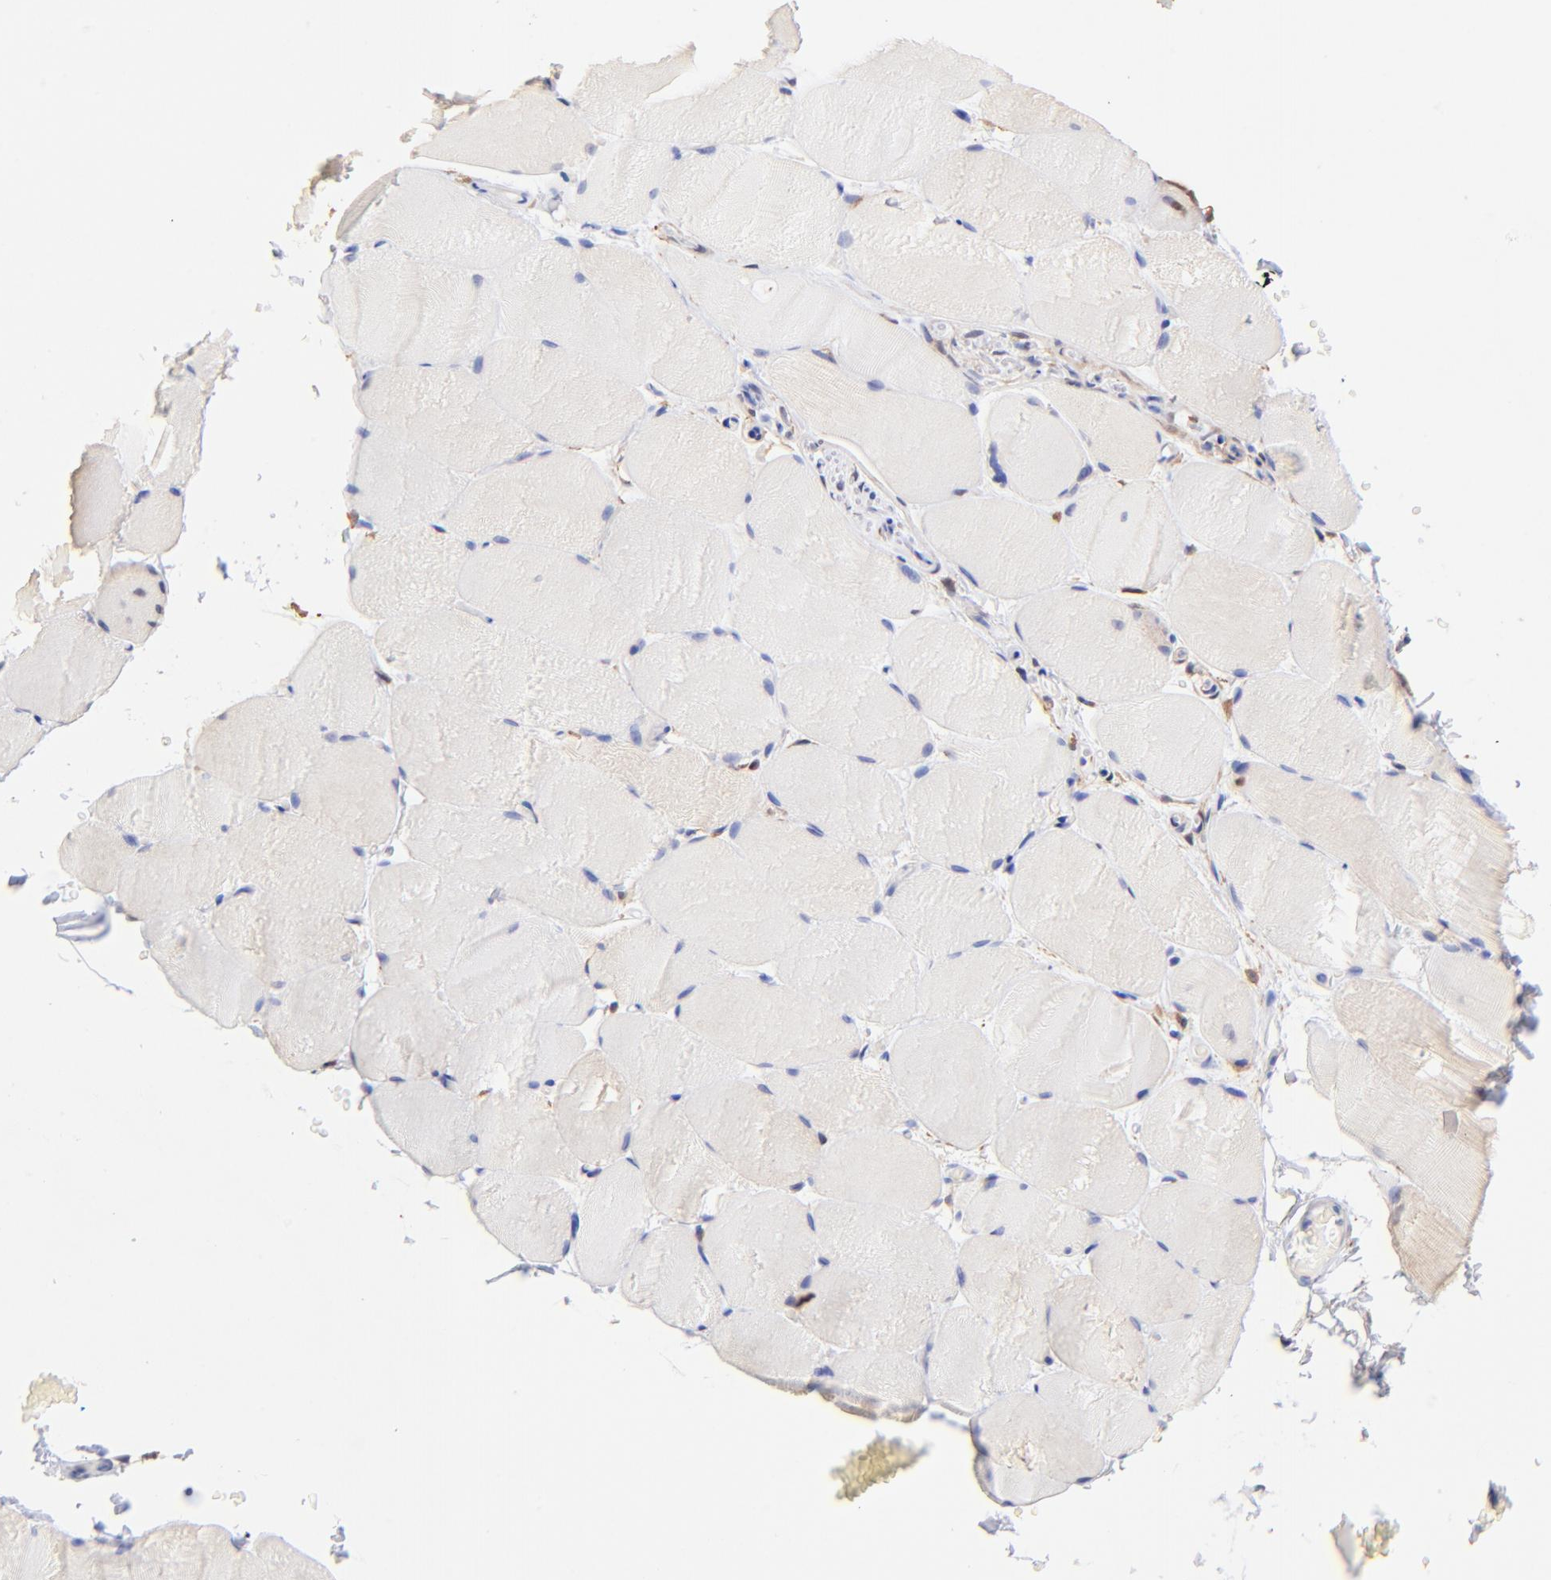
{"staining": {"intensity": "negative", "quantity": "none", "location": "none"}, "tissue": "skeletal muscle", "cell_type": "Myocytes", "image_type": "normal", "snomed": [{"axis": "morphology", "description": "Normal tissue, NOS"}, {"axis": "topography", "description": "Skeletal muscle"}, {"axis": "topography", "description": "Parathyroid gland"}], "caption": "Immunohistochemistry (IHC) of benign skeletal muscle shows no positivity in myocytes.", "gene": "ALDH1A1", "patient": {"sex": "female", "age": 37}}